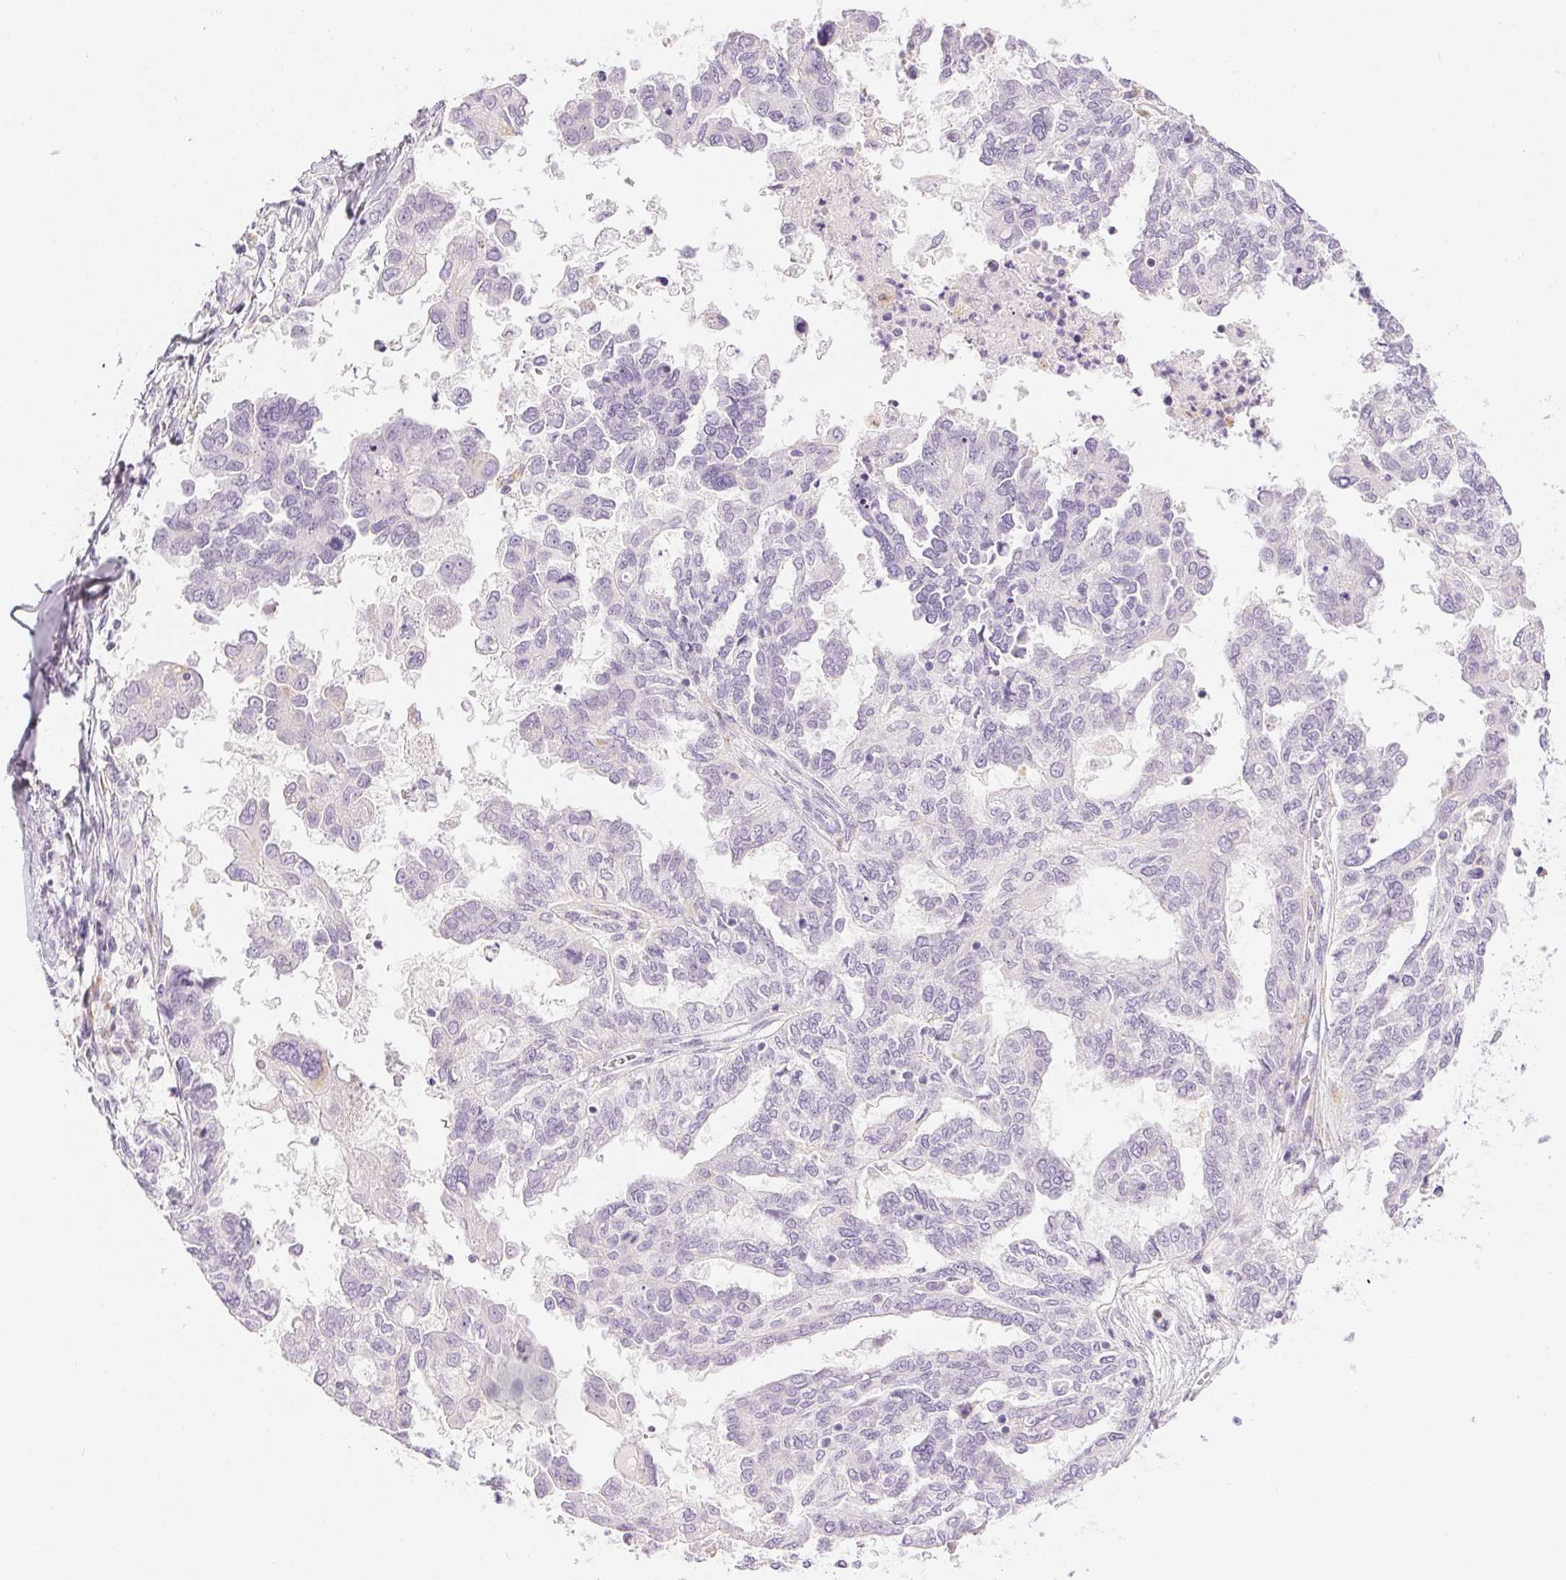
{"staining": {"intensity": "negative", "quantity": "none", "location": "none"}, "tissue": "ovarian cancer", "cell_type": "Tumor cells", "image_type": "cancer", "snomed": [{"axis": "morphology", "description": "Cystadenocarcinoma, serous, NOS"}, {"axis": "topography", "description": "Ovary"}], "caption": "DAB (3,3'-diaminobenzidine) immunohistochemical staining of serous cystadenocarcinoma (ovarian) exhibits no significant positivity in tumor cells. The staining was performed using DAB (3,3'-diaminobenzidine) to visualize the protein expression in brown, while the nuclei were stained in blue with hematoxylin (Magnification: 20x).", "gene": "SLC5A2", "patient": {"sex": "female", "age": 53}}